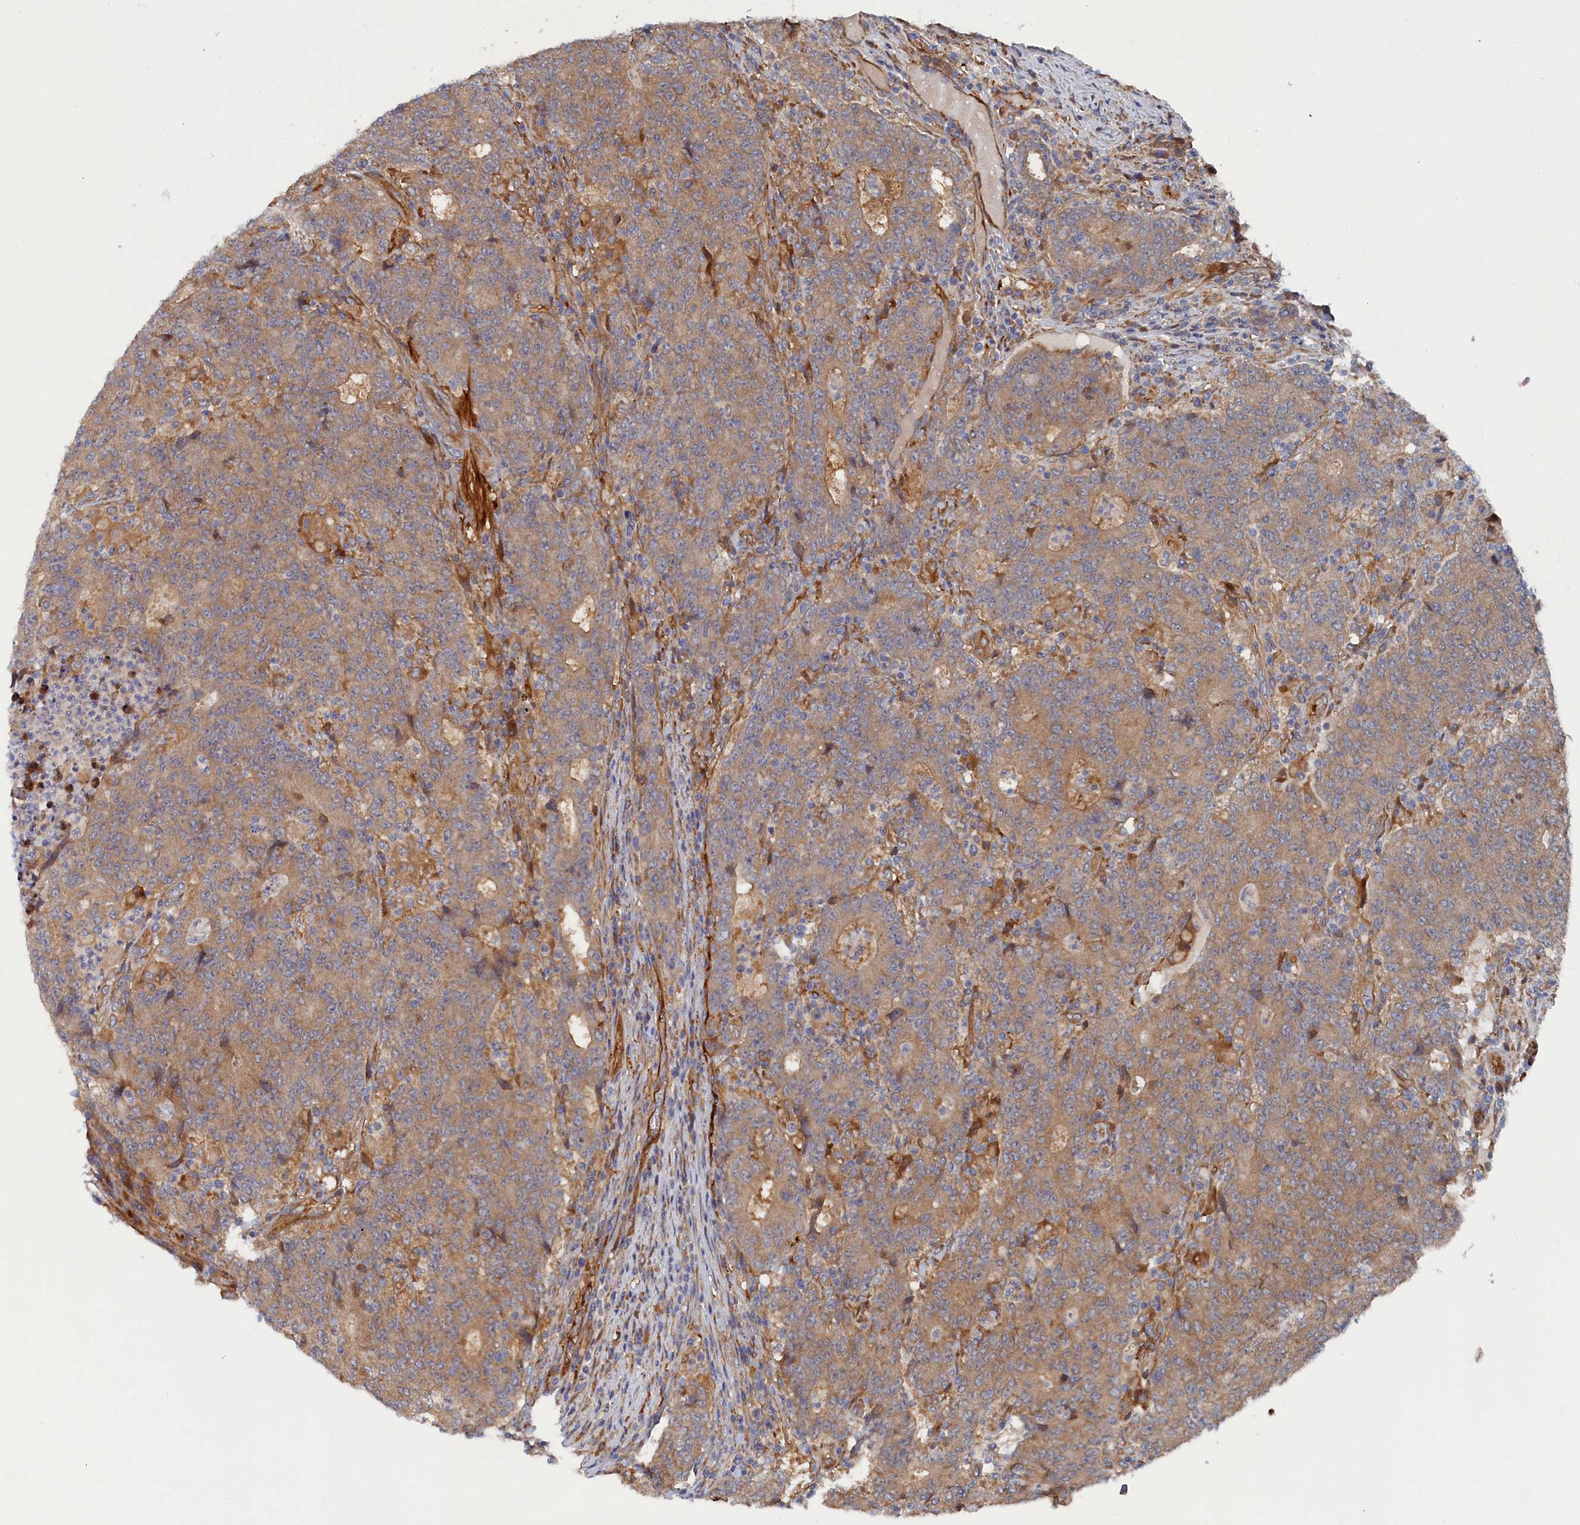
{"staining": {"intensity": "moderate", "quantity": ">75%", "location": "cytoplasmic/membranous"}, "tissue": "colorectal cancer", "cell_type": "Tumor cells", "image_type": "cancer", "snomed": [{"axis": "morphology", "description": "Adenocarcinoma, NOS"}, {"axis": "topography", "description": "Colon"}], "caption": "Protein staining by IHC shows moderate cytoplasmic/membranous staining in approximately >75% of tumor cells in colorectal adenocarcinoma. (brown staining indicates protein expression, while blue staining denotes nuclei).", "gene": "TMEM196", "patient": {"sex": "female", "age": 75}}